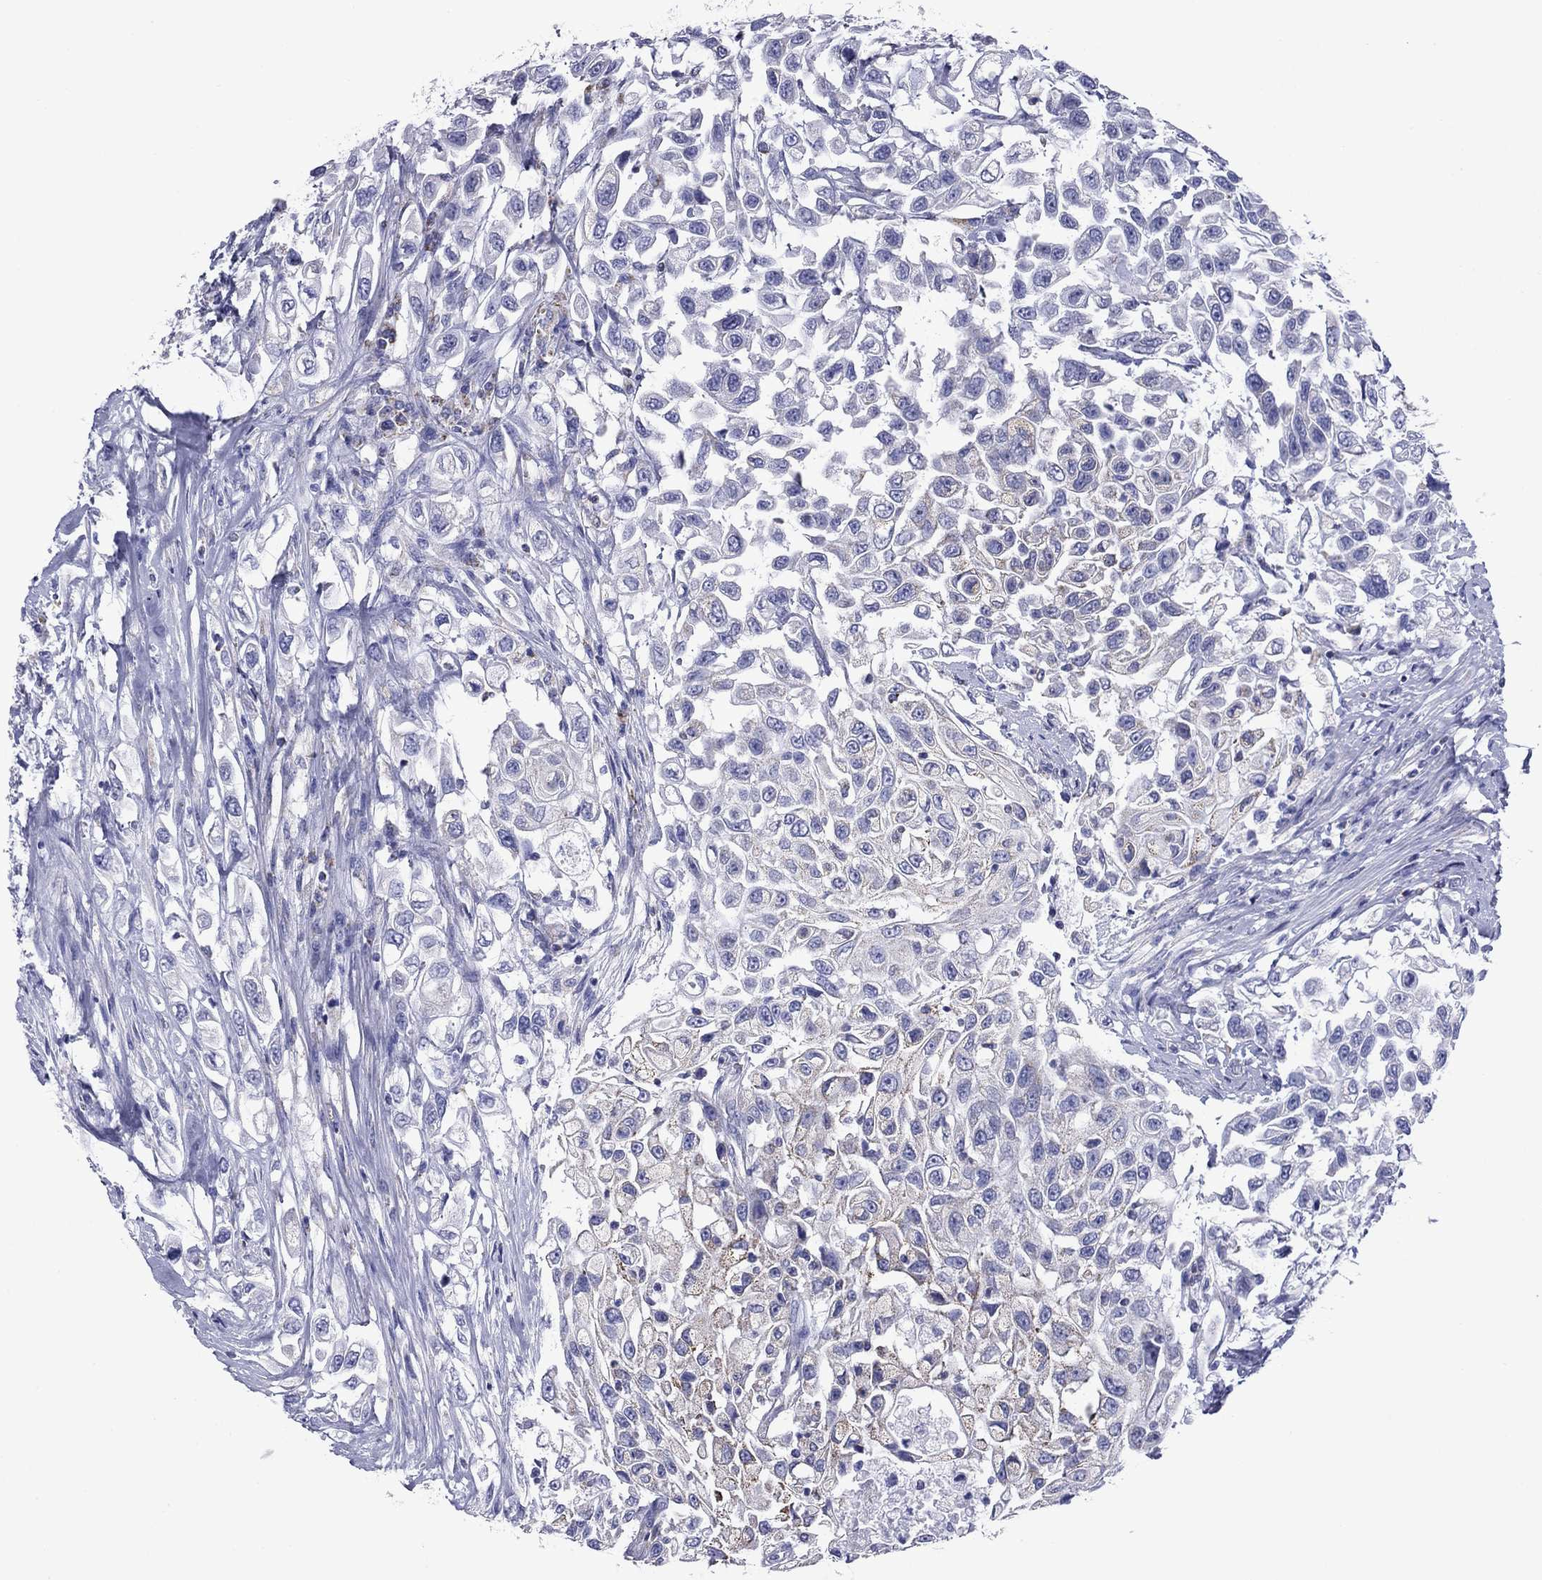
{"staining": {"intensity": "negative", "quantity": "none", "location": "none"}, "tissue": "urothelial cancer", "cell_type": "Tumor cells", "image_type": "cancer", "snomed": [{"axis": "morphology", "description": "Urothelial carcinoma, High grade"}, {"axis": "topography", "description": "Urinary bladder"}], "caption": "Histopathology image shows no protein positivity in tumor cells of urothelial cancer tissue.", "gene": "ACADSB", "patient": {"sex": "female", "age": 56}}